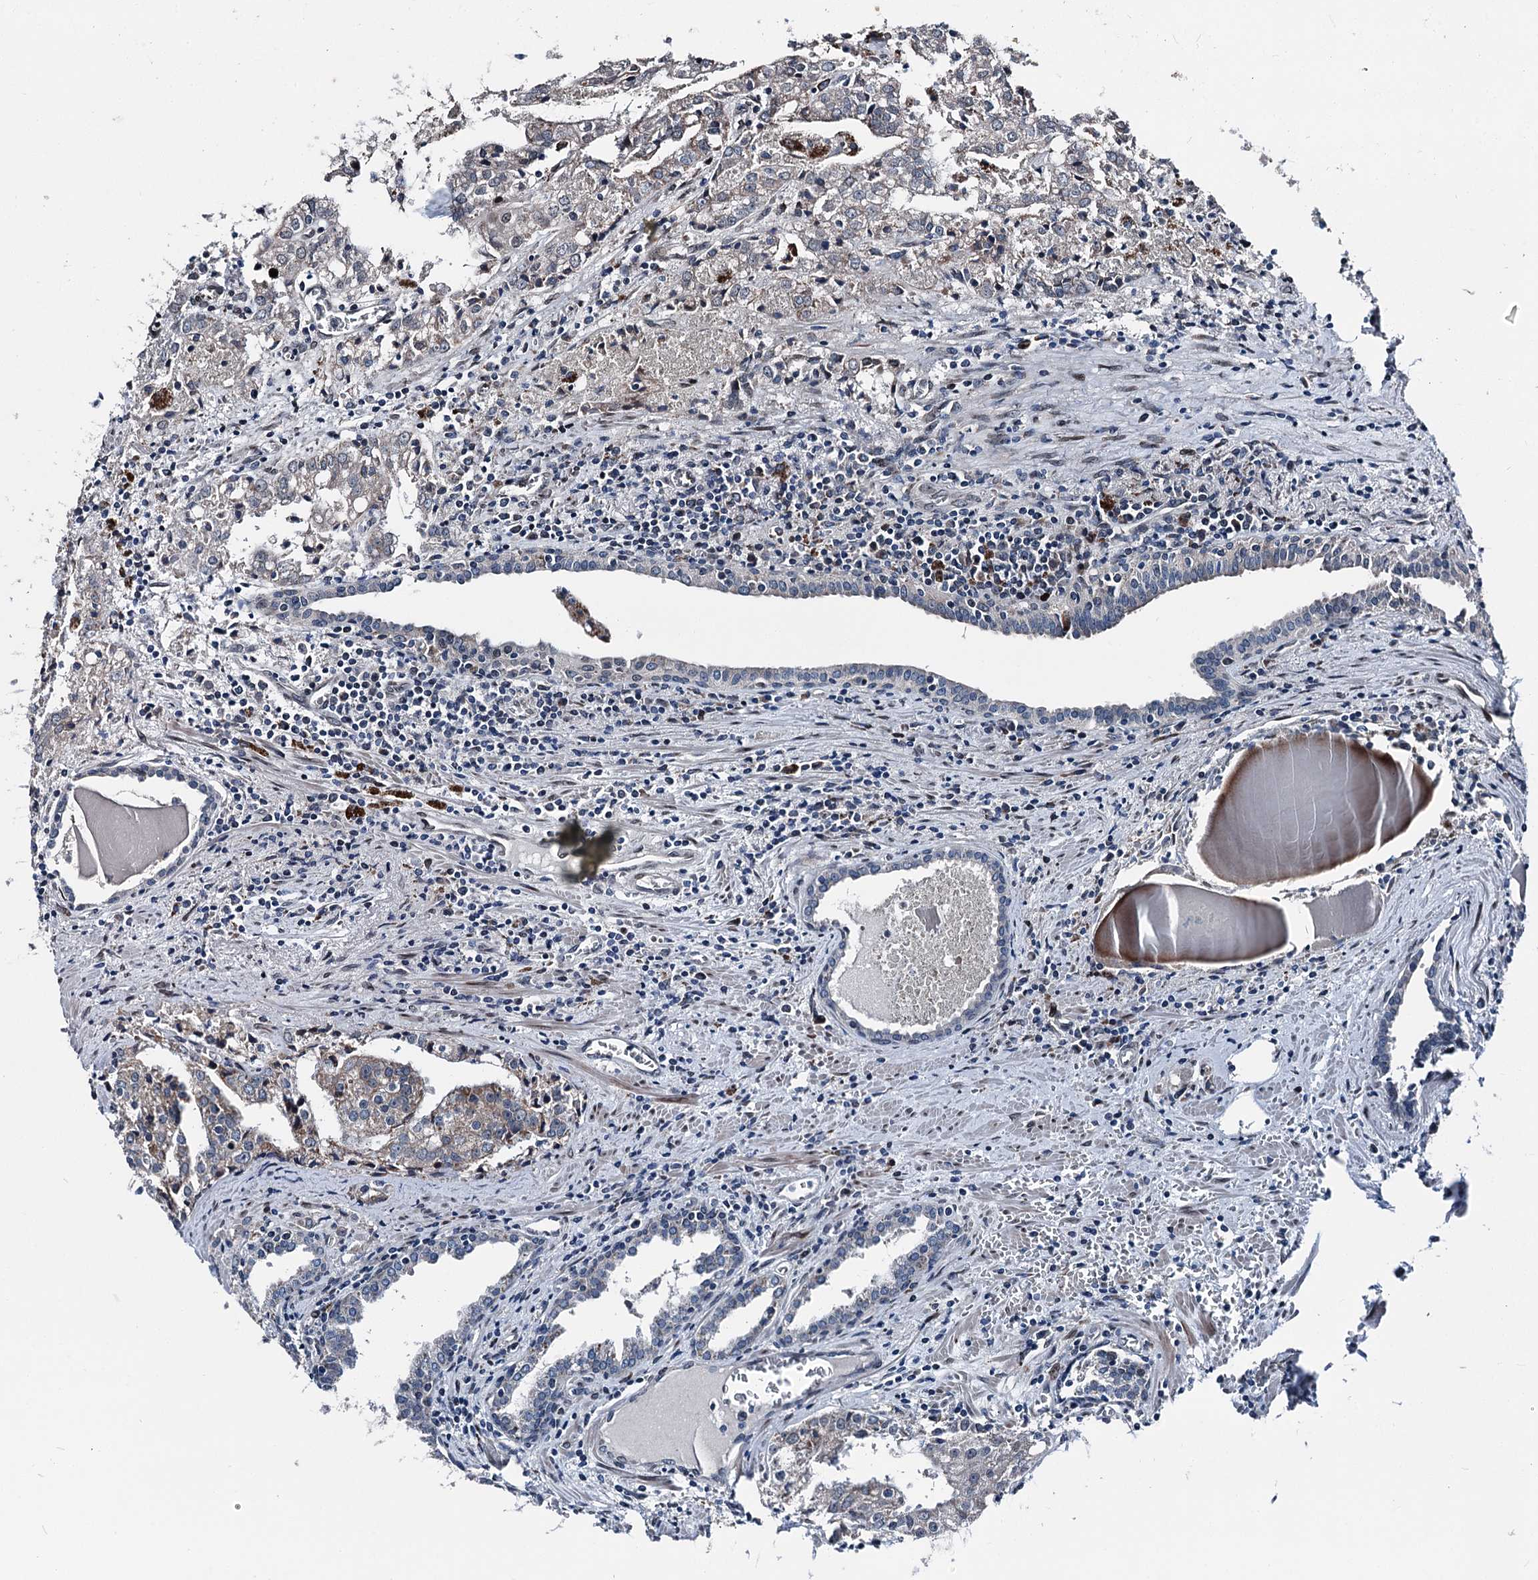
{"staining": {"intensity": "weak", "quantity": "<25%", "location": "cytoplasmic/membranous"}, "tissue": "prostate cancer", "cell_type": "Tumor cells", "image_type": "cancer", "snomed": [{"axis": "morphology", "description": "Adenocarcinoma, High grade"}, {"axis": "topography", "description": "Prostate"}], "caption": "The image shows no staining of tumor cells in high-grade adenocarcinoma (prostate).", "gene": "MRPL14", "patient": {"sex": "male", "age": 68}}